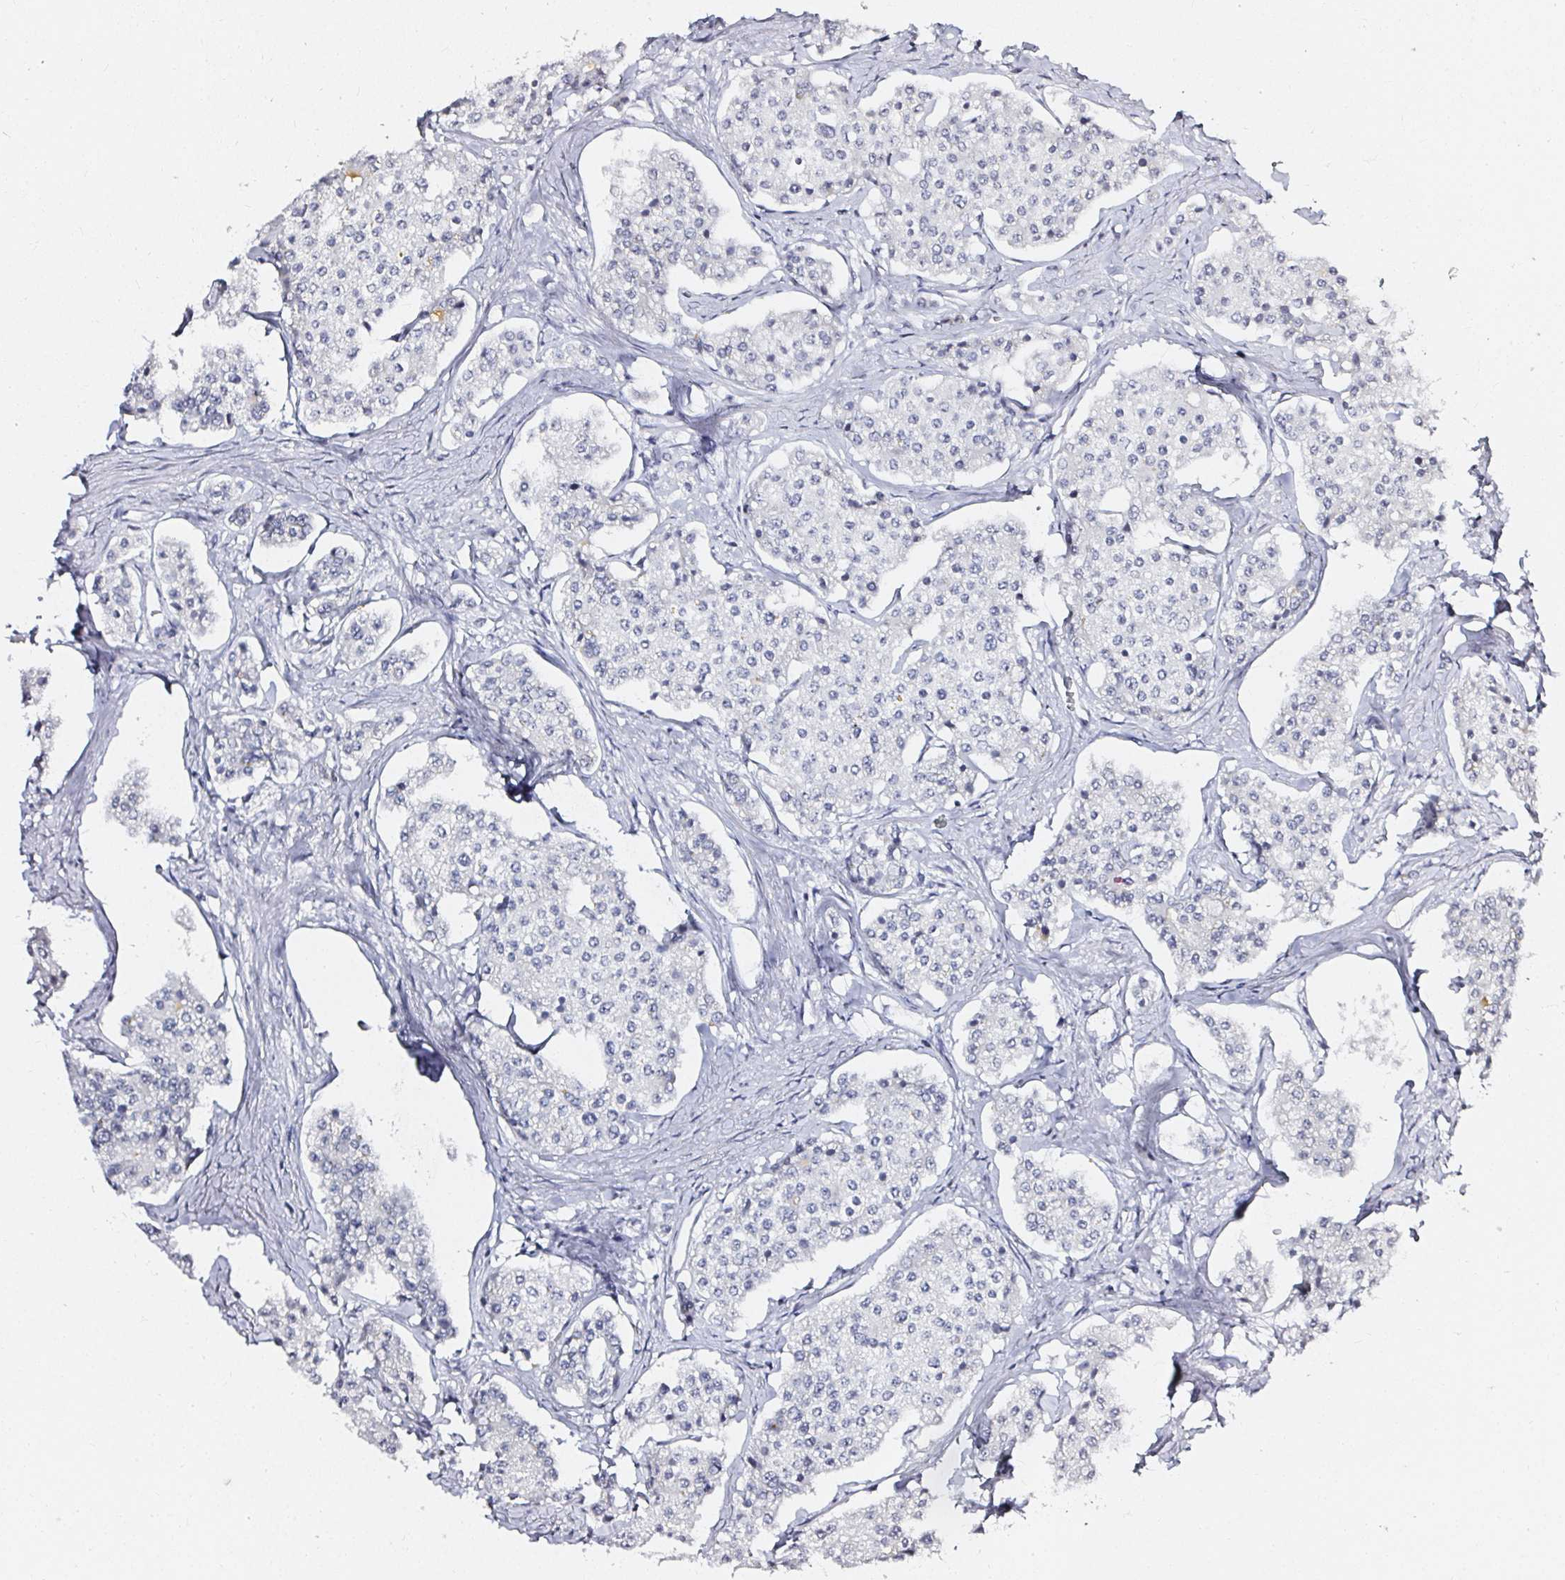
{"staining": {"intensity": "negative", "quantity": "none", "location": "none"}, "tissue": "carcinoid", "cell_type": "Tumor cells", "image_type": "cancer", "snomed": [{"axis": "morphology", "description": "Carcinoid, malignant, NOS"}, {"axis": "topography", "description": "Small intestine"}], "caption": "Tumor cells show no significant positivity in carcinoid. (DAB immunohistochemistry visualized using brightfield microscopy, high magnification).", "gene": "ACAN", "patient": {"sex": "female", "age": 65}}